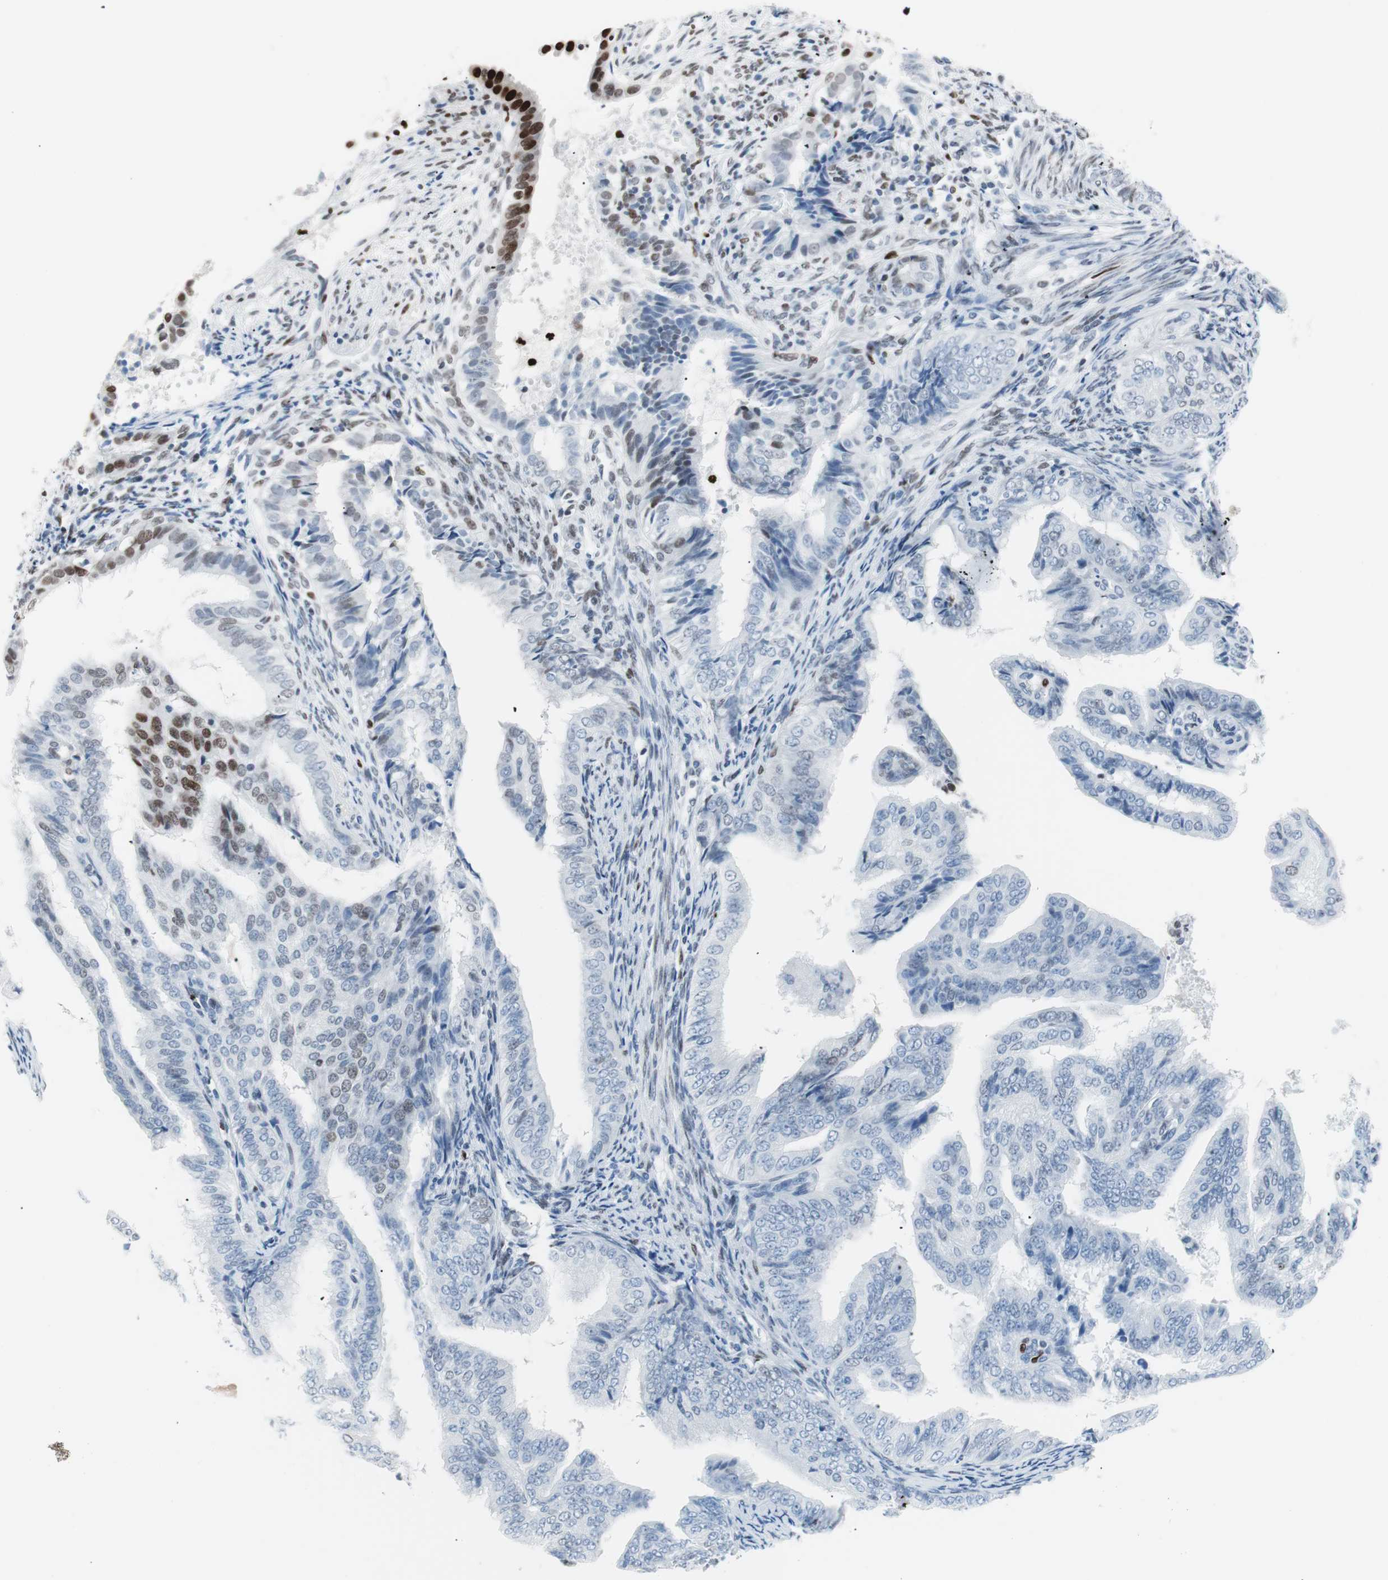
{"staining": {"intensity": "weak", "quantity": "<25%", "location": "nuclear"}, "tissue": "endometrial cancer", "cell_type": "Tumor cells", "image_type": "cancer", "snomed": [{"axis": "morphology", "description": "Adenocarcinoma, NOS"}, {"axis": "topography", "description": "Endometrium"}], "caption": "The histopathology image exhibits no staining of tumor cells in endometrial cancer (adenocarcinoma).", "gene": "CEBPB", "patient": {"sex": "female", "age": 58}}